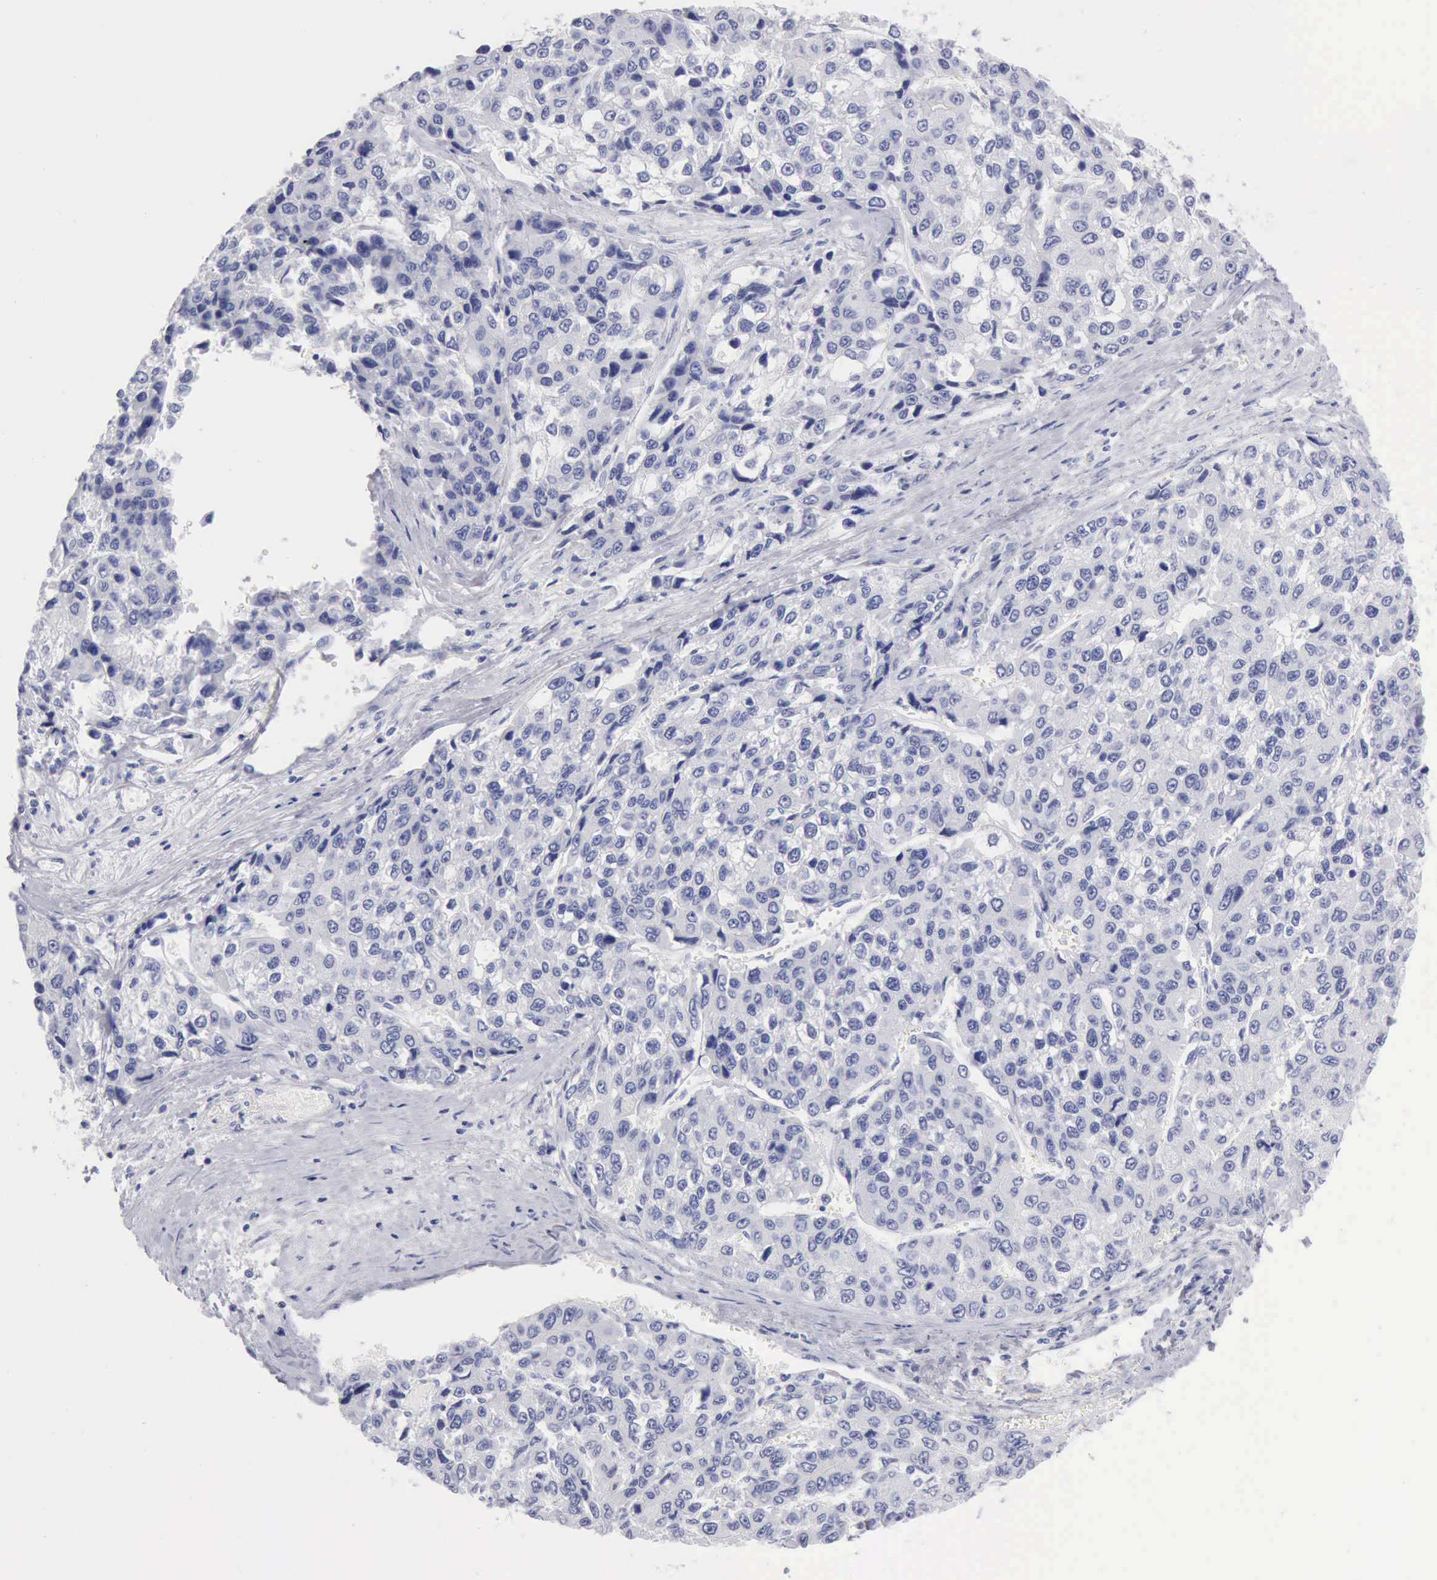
{"staining": {"intensity": "negative", "quantity": "none", "location": "none"}, "tissue": "liver cancer", "cell_type": "Tumor cells", "image_type": "cancer", "snomed": [{"axis": "morphology", "description": "Carcinoma, Hepatocellular, NOS"}, {"axis": "topography", "description": "Liver"}], "caption": "Tumor cells show no significant protein staining in hepatocellular carcinoma (liver).", "gene": "ANGEL1", "patient": {"sex": "female", "age": 66}}